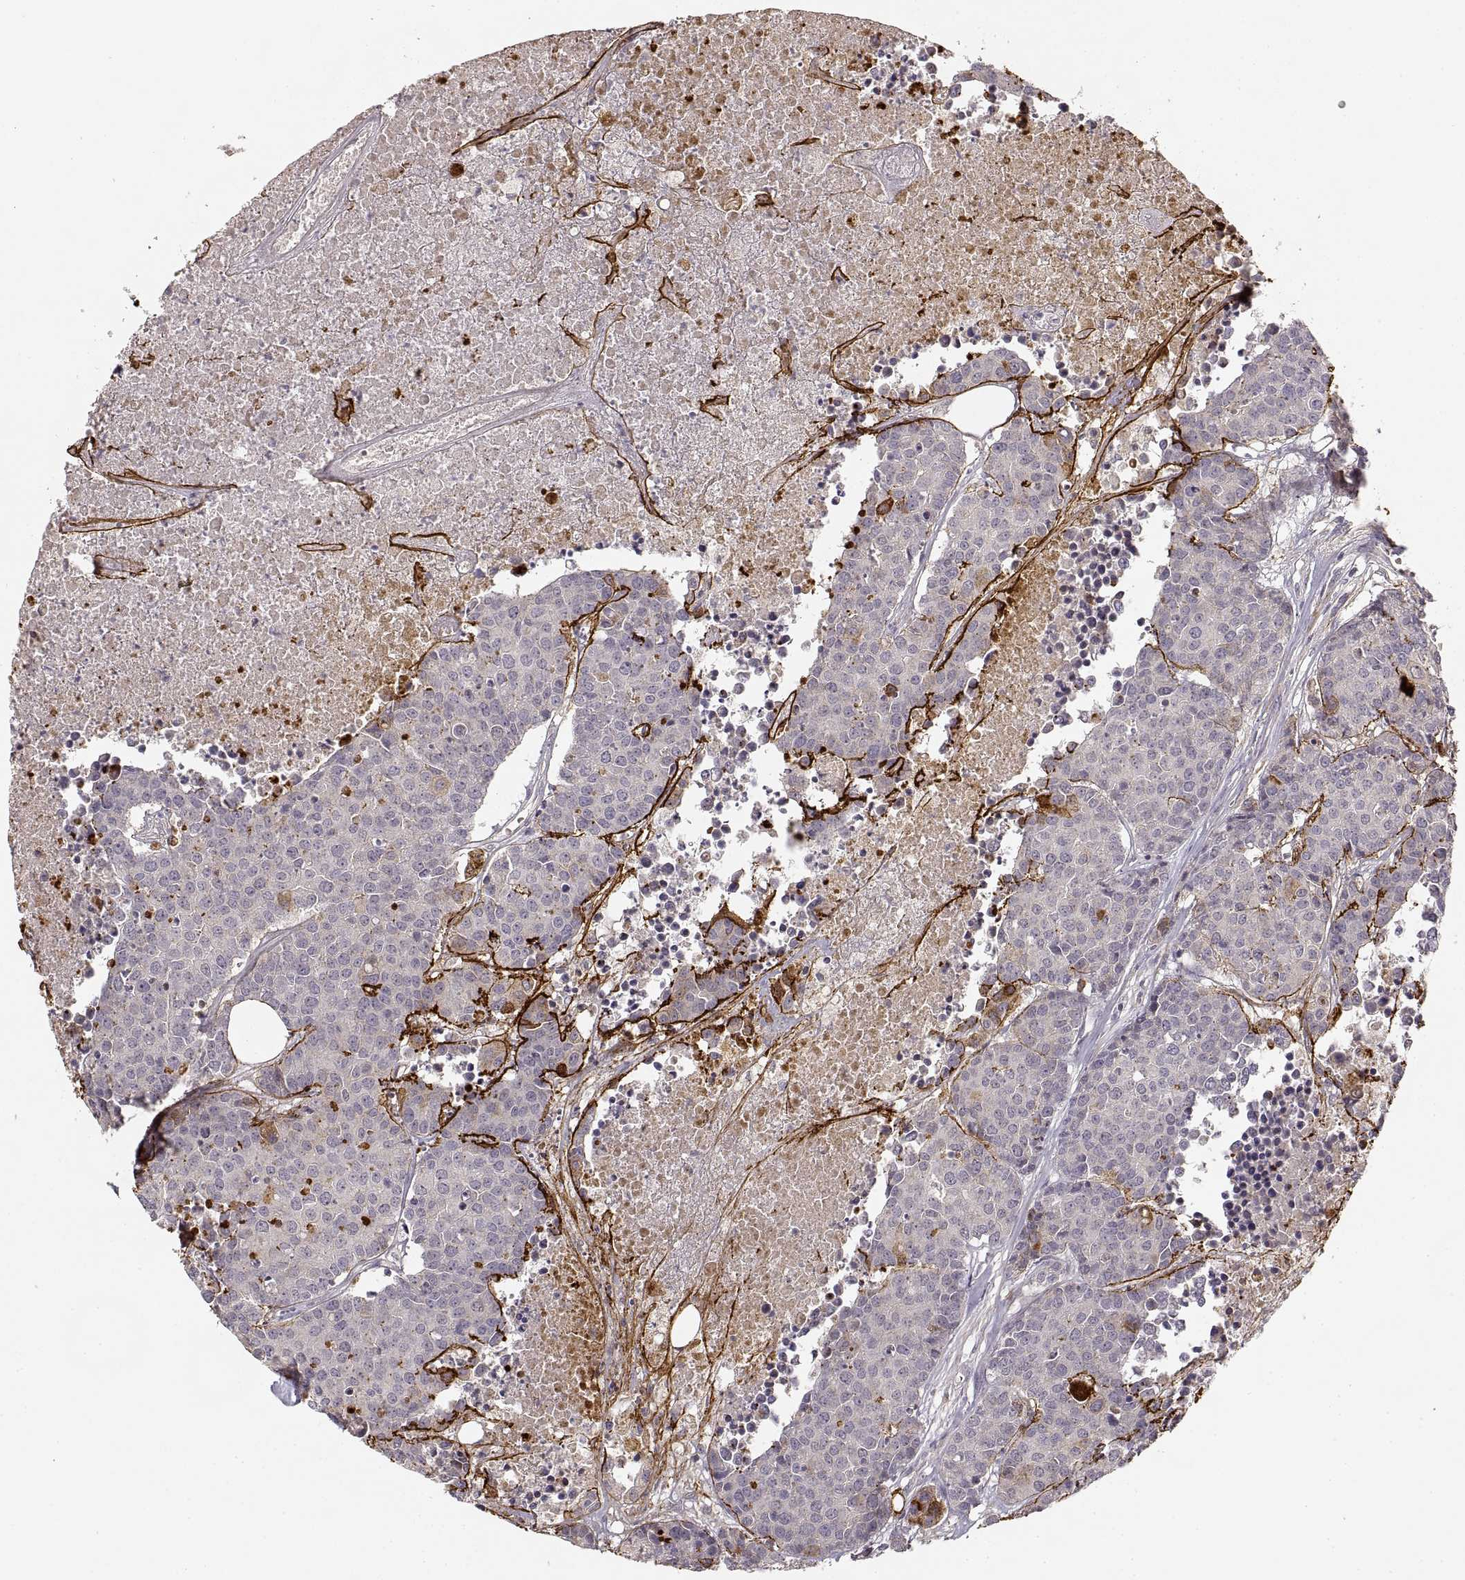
{"staining": {"intensity": "strong", "quantity": "<25%", "location": "cytoplasmic/membranous"}, "tissue": "carcinoid", "cell_type": "Tumor cells", "image_type": "cancer", "snomed": [{"axis": "morphology", "description": "Carcinoid, malignant, NOS"}, {"axis": "topography", "description": "Colon"}], "caption": "Immunohistochemical staining of carcinoid exhibits medium levels of strong cytoplasmic/membranous protein expression in approximately <25% of tumor cells. (IHC, brightfield microscopy, high magnification).", "gene": "LAMC2", "patient": {"sex": "male", "age": 81}}